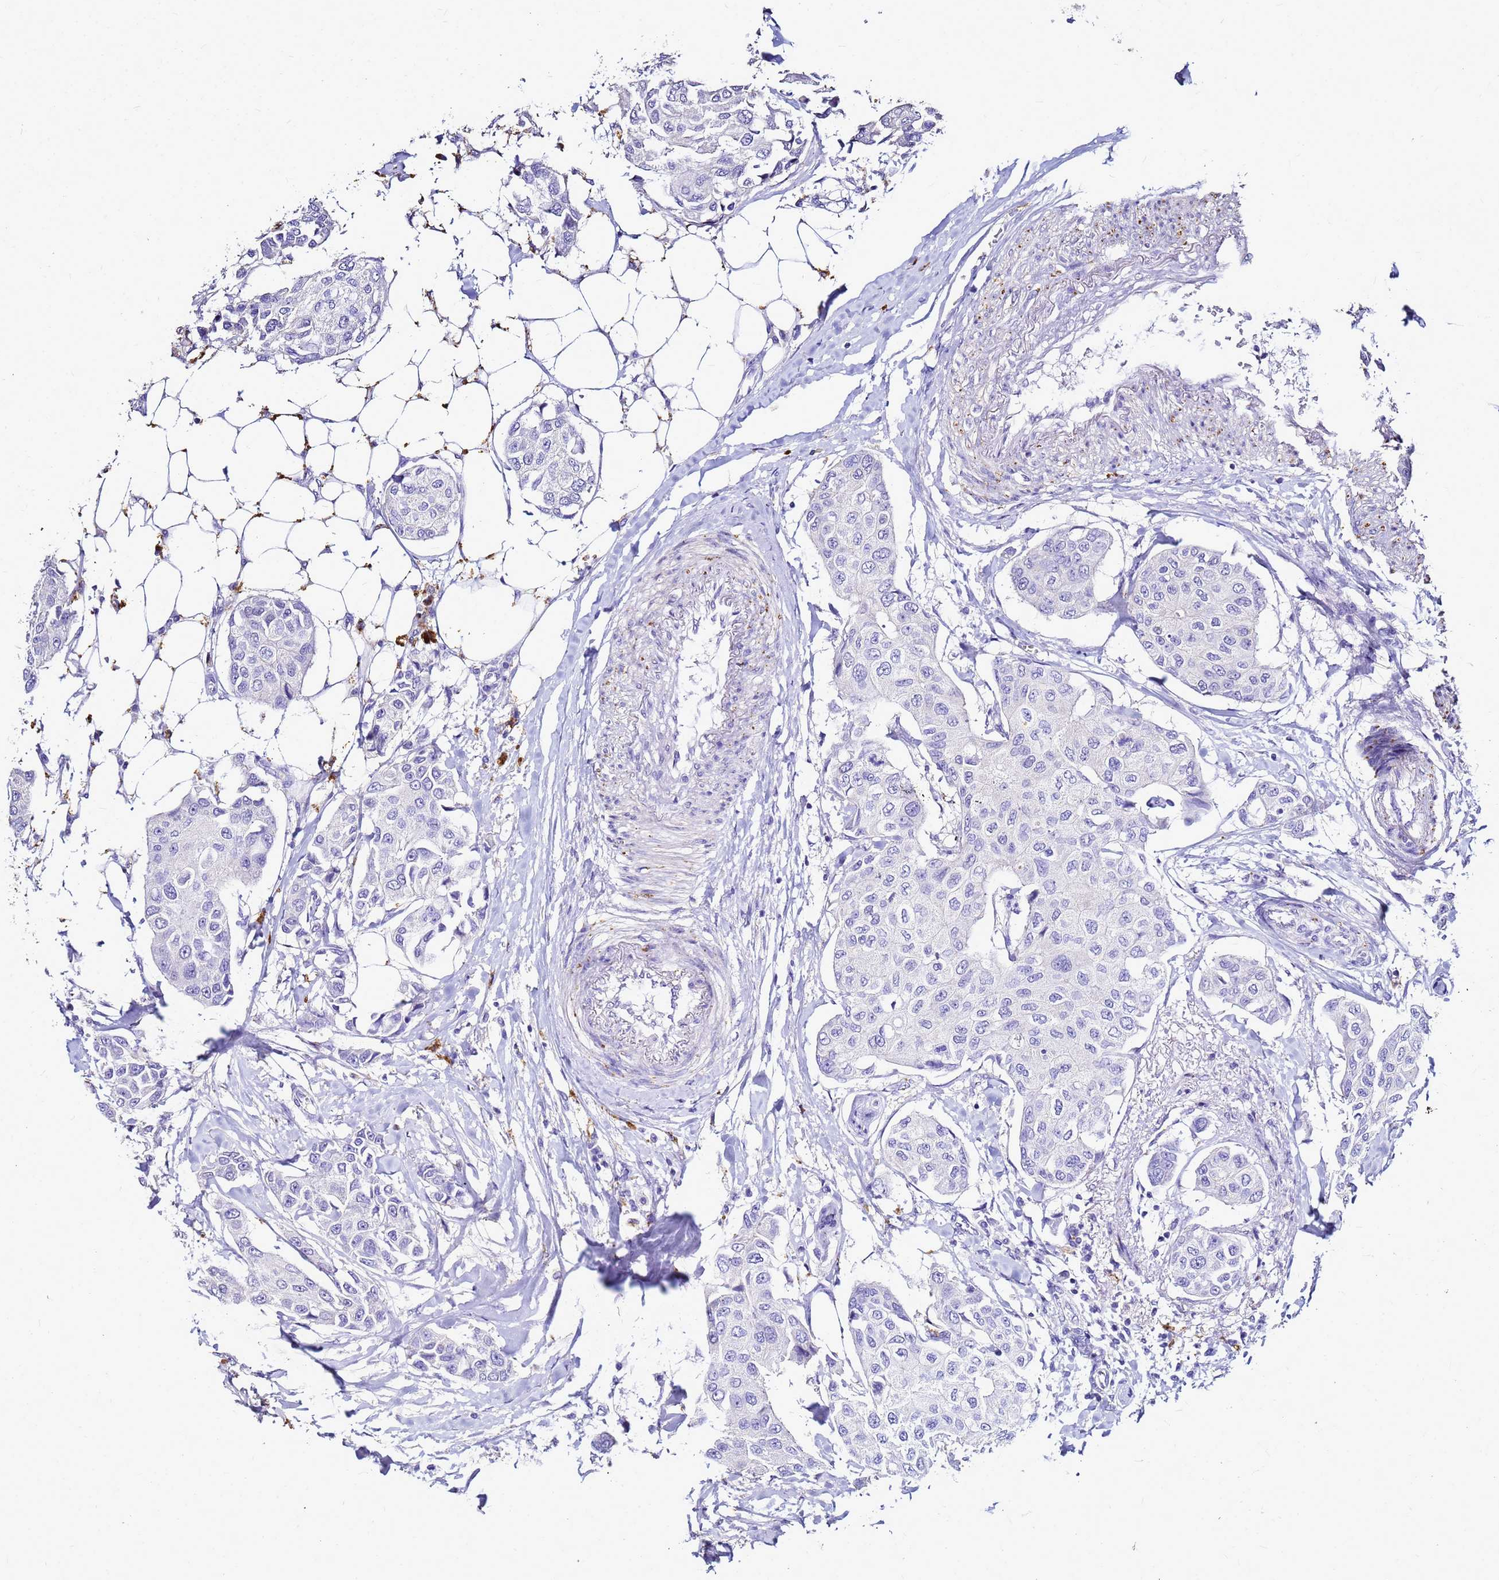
{"staining": {"intensity": "negative", "quantity": "none", "location": "none"}, "tissue": "breast cancer", "cell_type": "Tumor cells", "image_type": "cancer", "snomed": [{"axis": "morphology", "description": "Duct carcinoma"}, {"axis": "topography", "description": "Breast"}], "caption": "Breast cancer was stained to show a protein in brown. There is no significant staining in tumor cells.", "gene": "S100A2", "patient": {"sex": "female", "age": 80}}